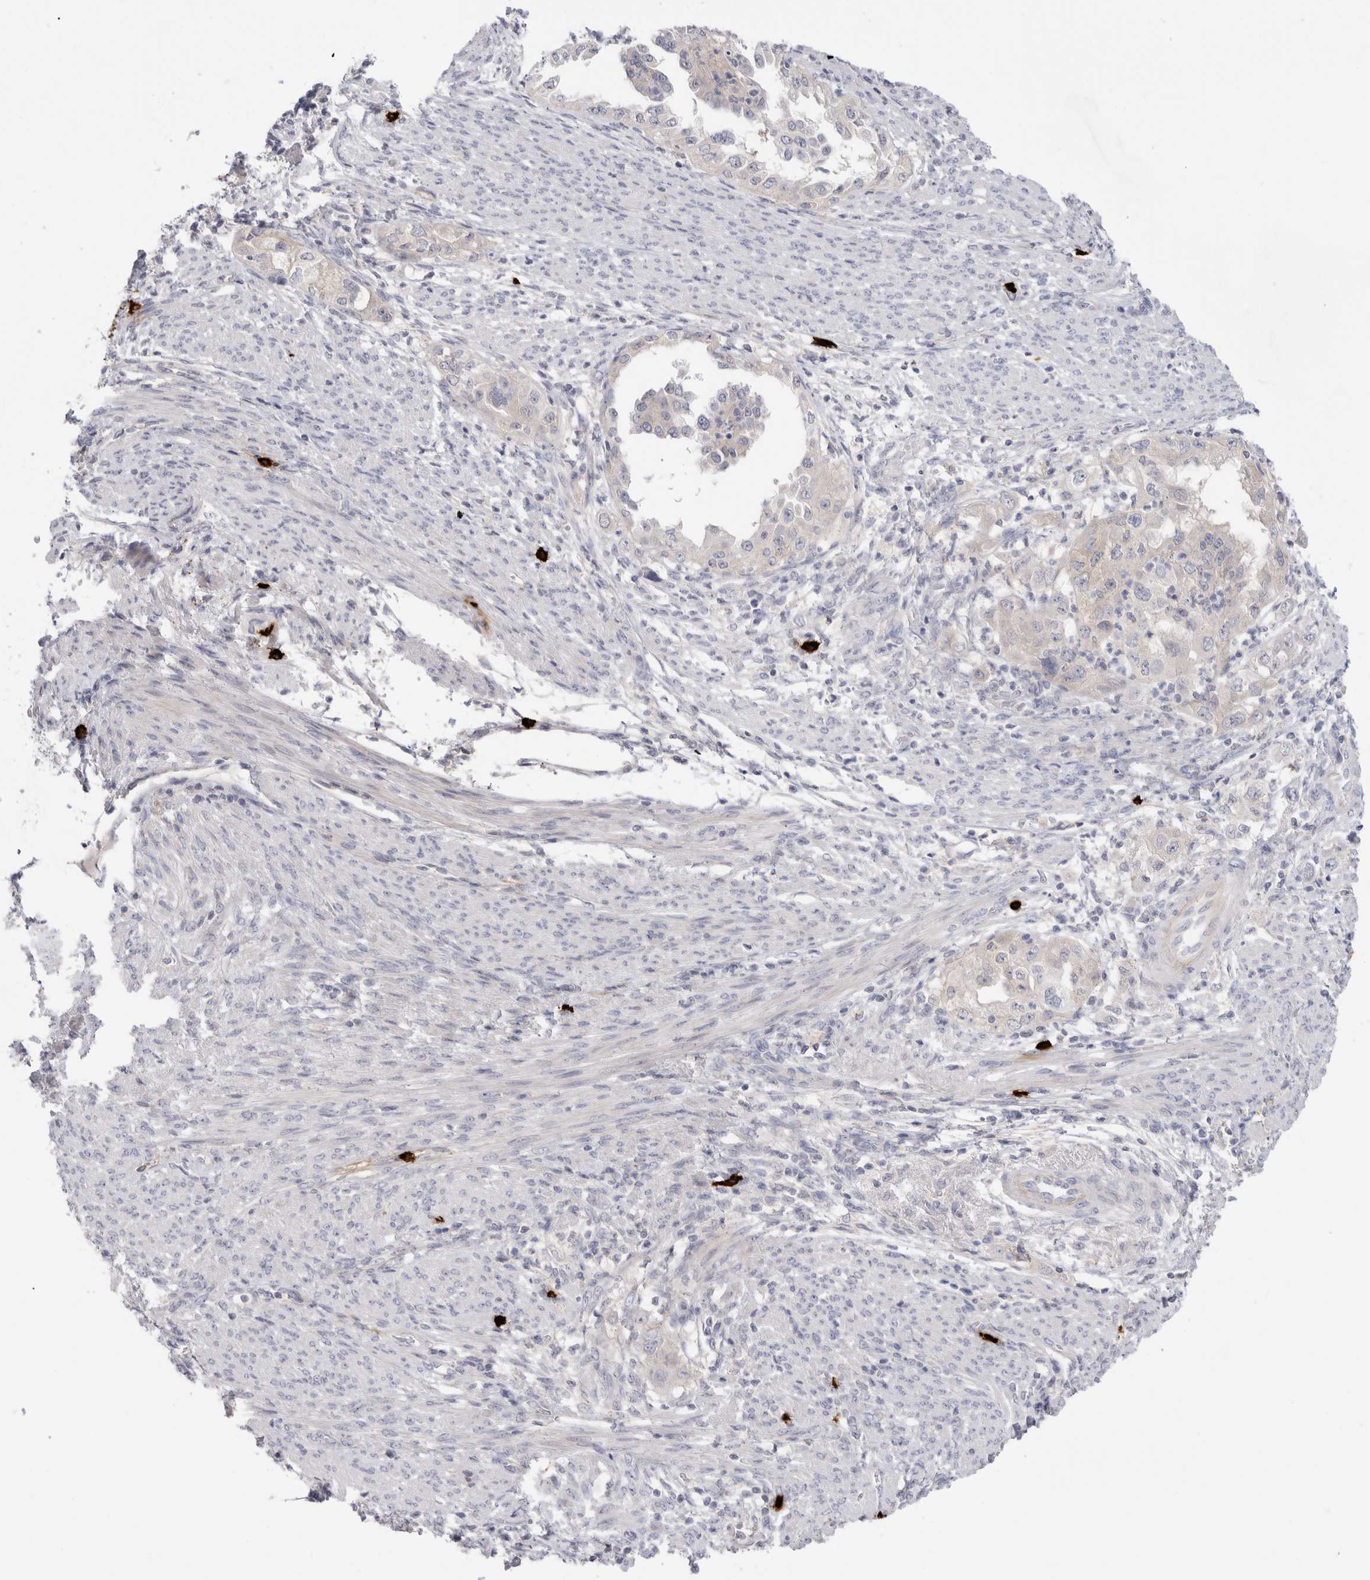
{"staining": {"intensity": "negative", "quantity": "none", "location": "none"}, "tissue": "endometrial cancer", "cell_type": "Tumor cells", "image_type": "cancer", "snomed": [{"axis": "morphology", "description": "Adenocarcinoma, NOS"}, {"axis": "topography", "description": "Endometrium"}], "caption": "Endometrial cancer (adenocarcinoma) was stained to show a protein in brown. There is no significant positivity in tumor cells. (DAB (3,3'-diaminobenzidine) immunohistochemistry (IHC) with hematoxylin counter stain).", "gene": "SPINK2", "patient": {"sex": "female", "age": 85}}